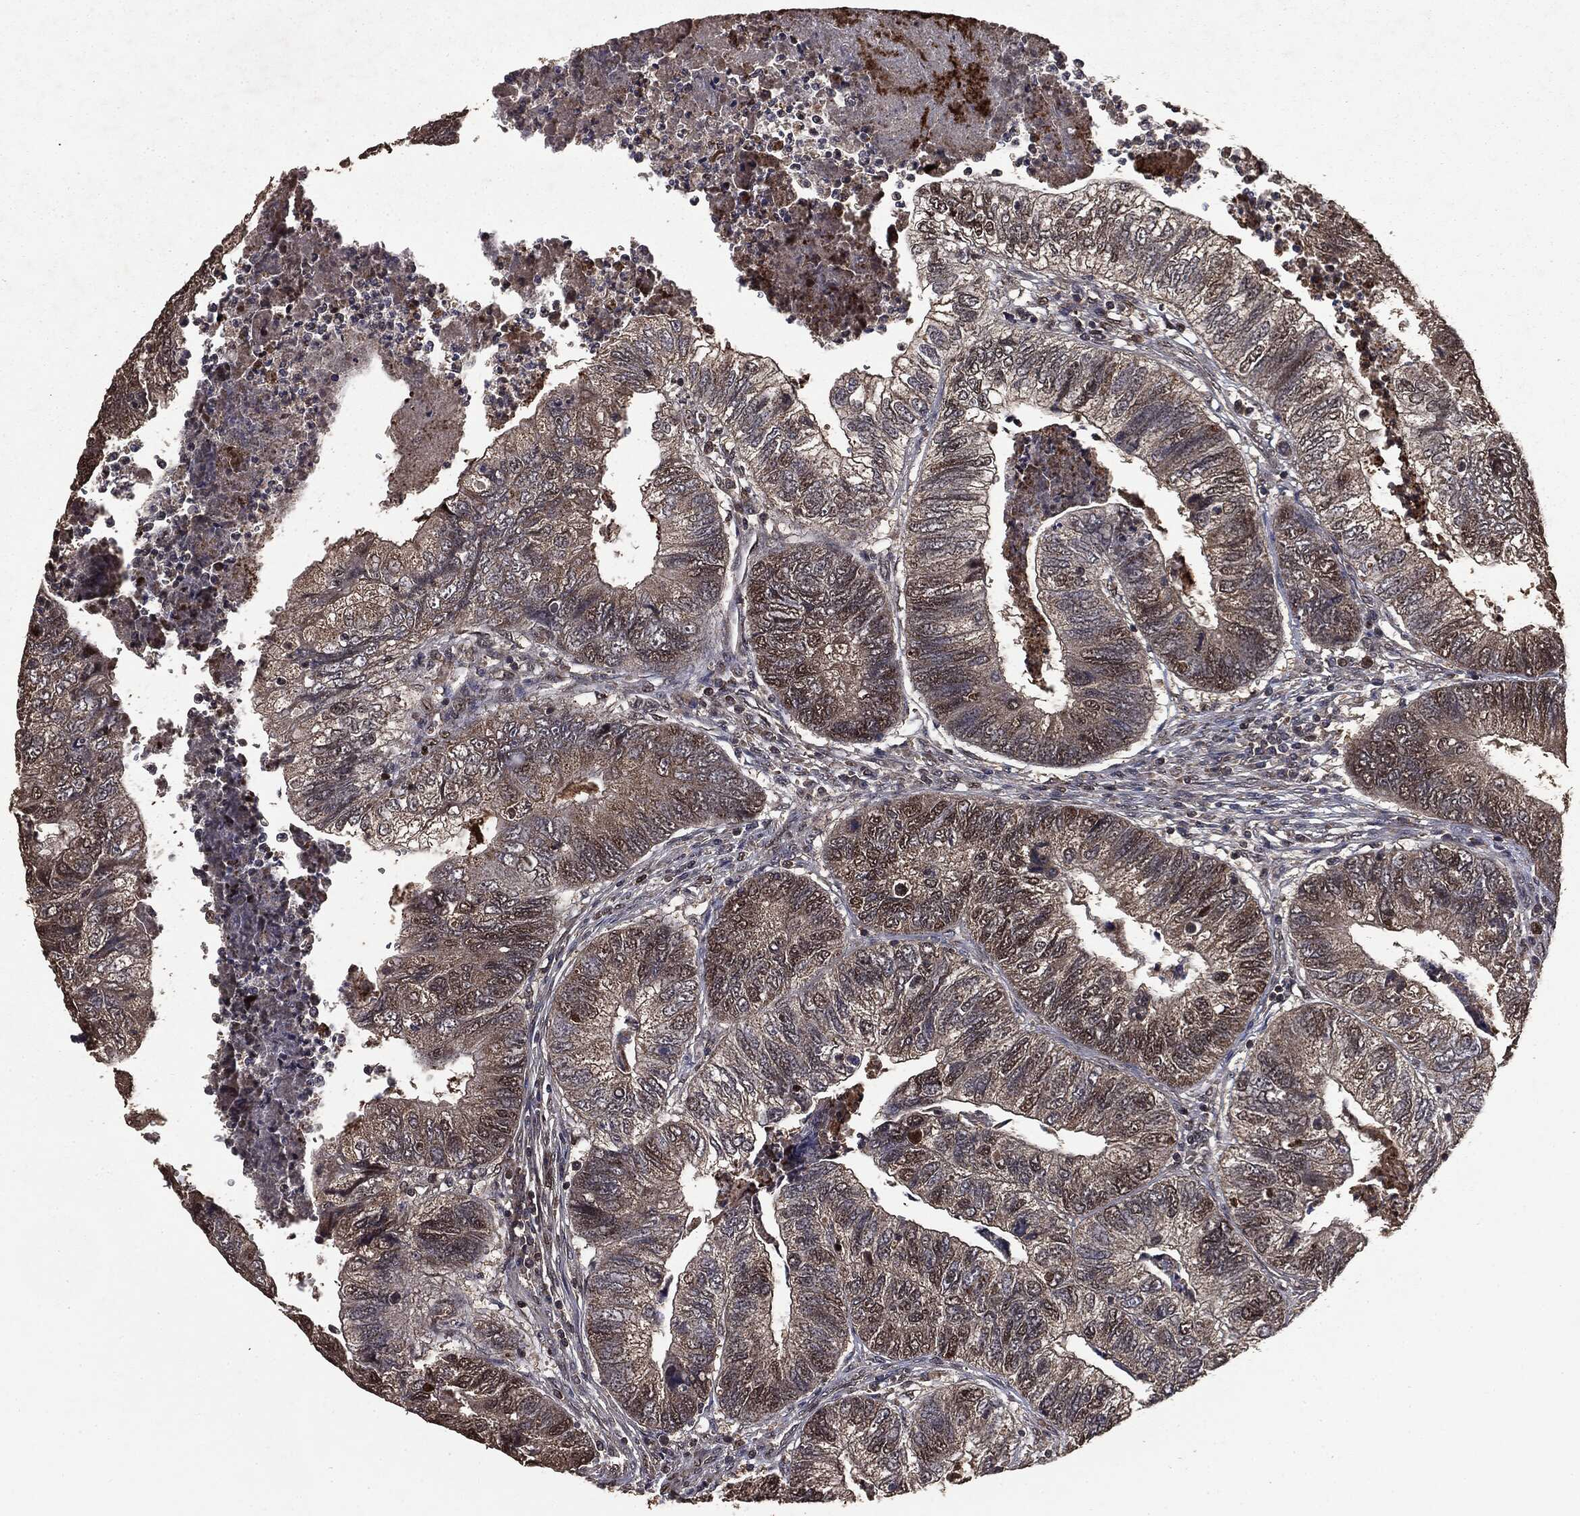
{"staining": {"intensity": "moderate", "quantity": "<25%", "location": "nuclear"}, "tissue": "colorectal cancer", "cell_type": "Tumor cells", "image_type": "cancer", "snomed": [{"axis": "morphology", "description": "Adenocarcinoma, NOS"}, {"axis": "topography", "description": "Colon"}], "caption": "A brown stain shows moderate nuclear positivity of a protein in human colorectal cancer (adenocarcinoma) tumor cells.", "gene": "PPP6R2", "patient": {"sex": "female", "age": 67}}